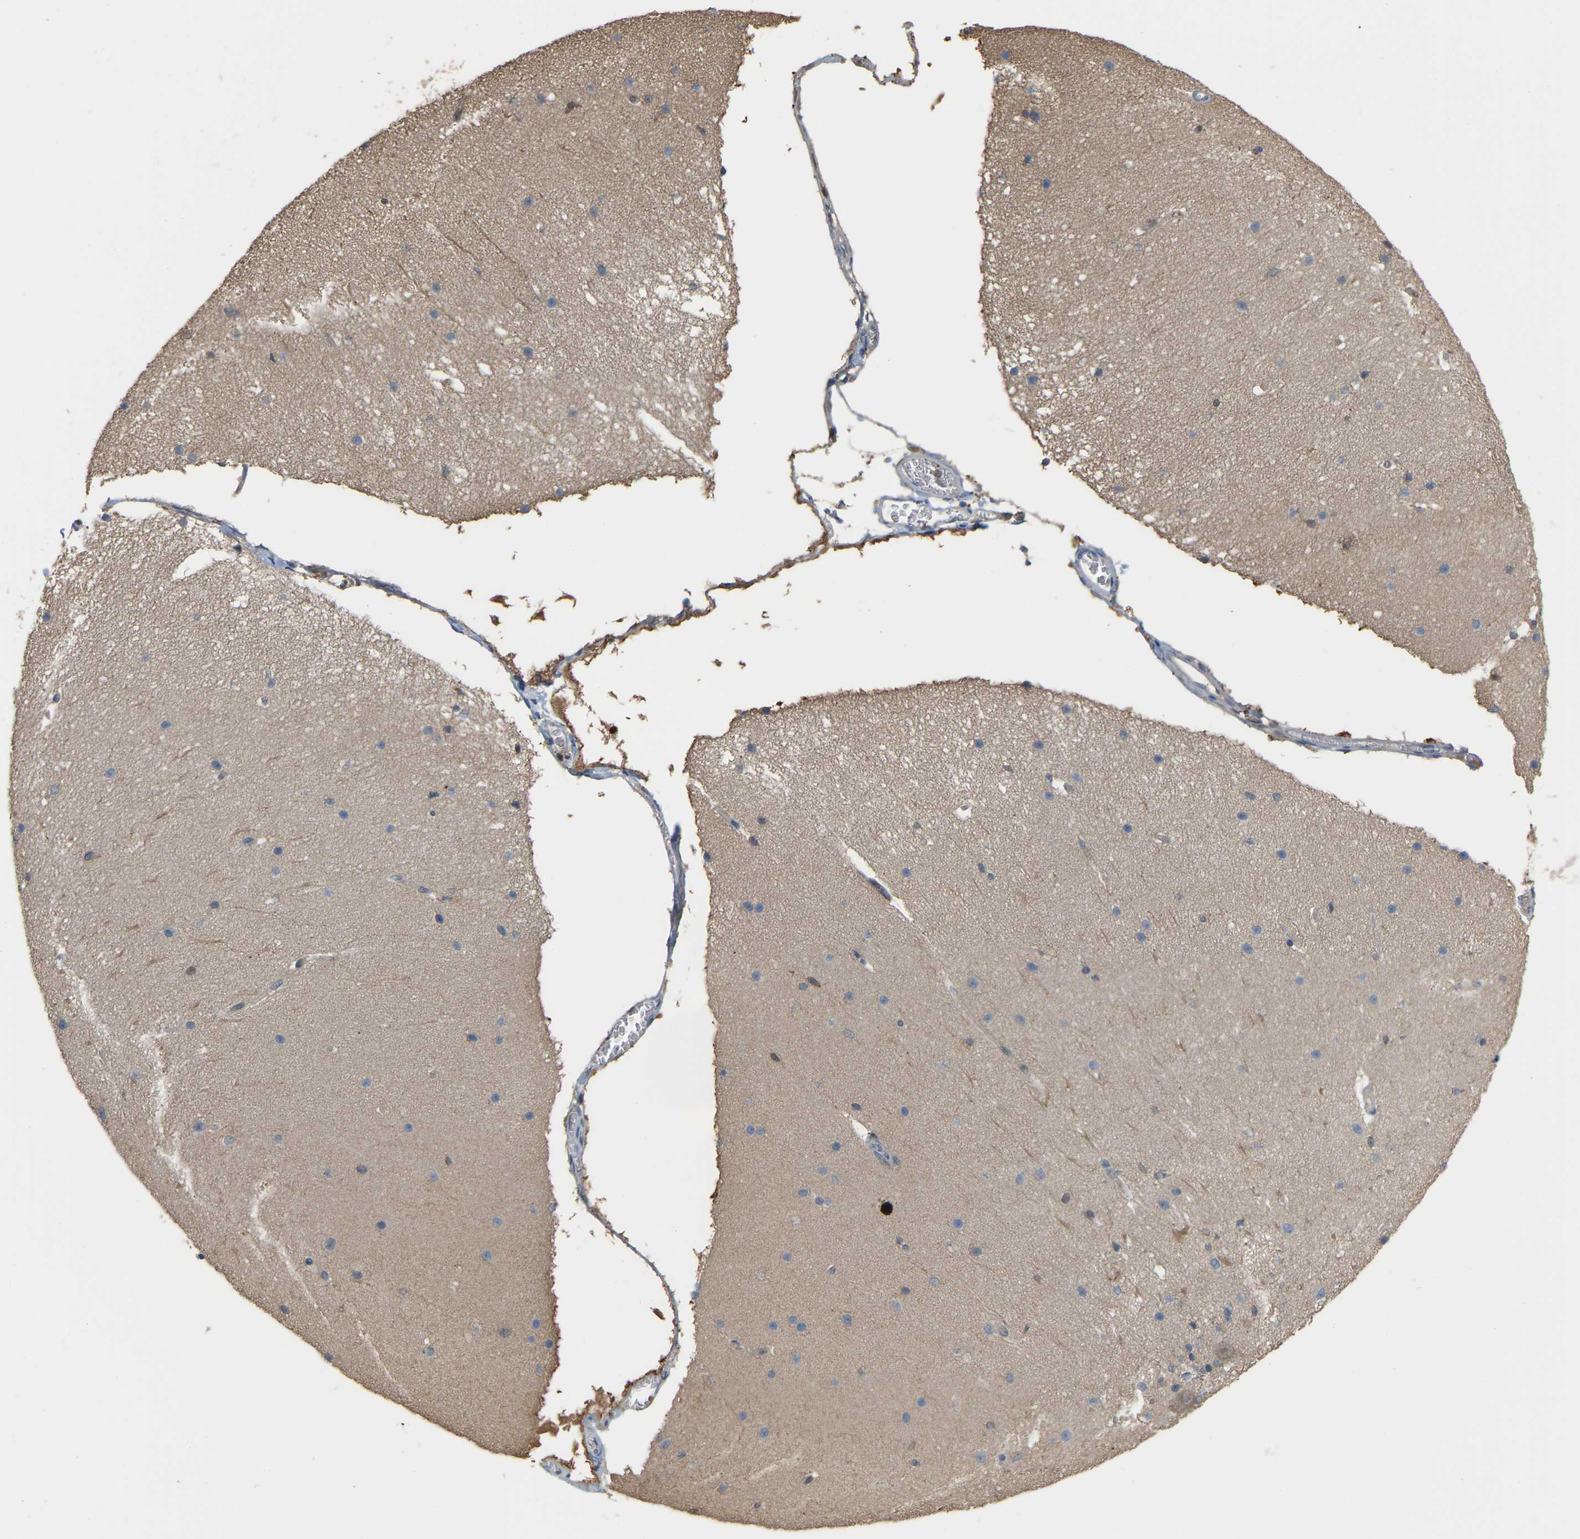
{"staining": {"intensity": "negative", "quantity": "none", "location": "none"}, "tissue": "cerebellum", "cell_type": "Cells in granular layer", "image_type": "normal", "snomed": [{"axis": "morphology", "description": "Normal tissue, NOS"}, {"axis": "topography", "description": "Cerebellum"}], "caption": "A high-resolution histopathology image shows immunohistochemistry (IHC) staining of normal cerebellum, which displays no significant positivity in cells in granular layer. The staining was performed using DAB (3,3'-diaminobenzidine) to visualize the protein expression in brown, while the nuclei were stained in blue with hematoxylin (Magnification: 20x).", "gene": "MTPN", "patient": {"sex": "female", "age": 19}}